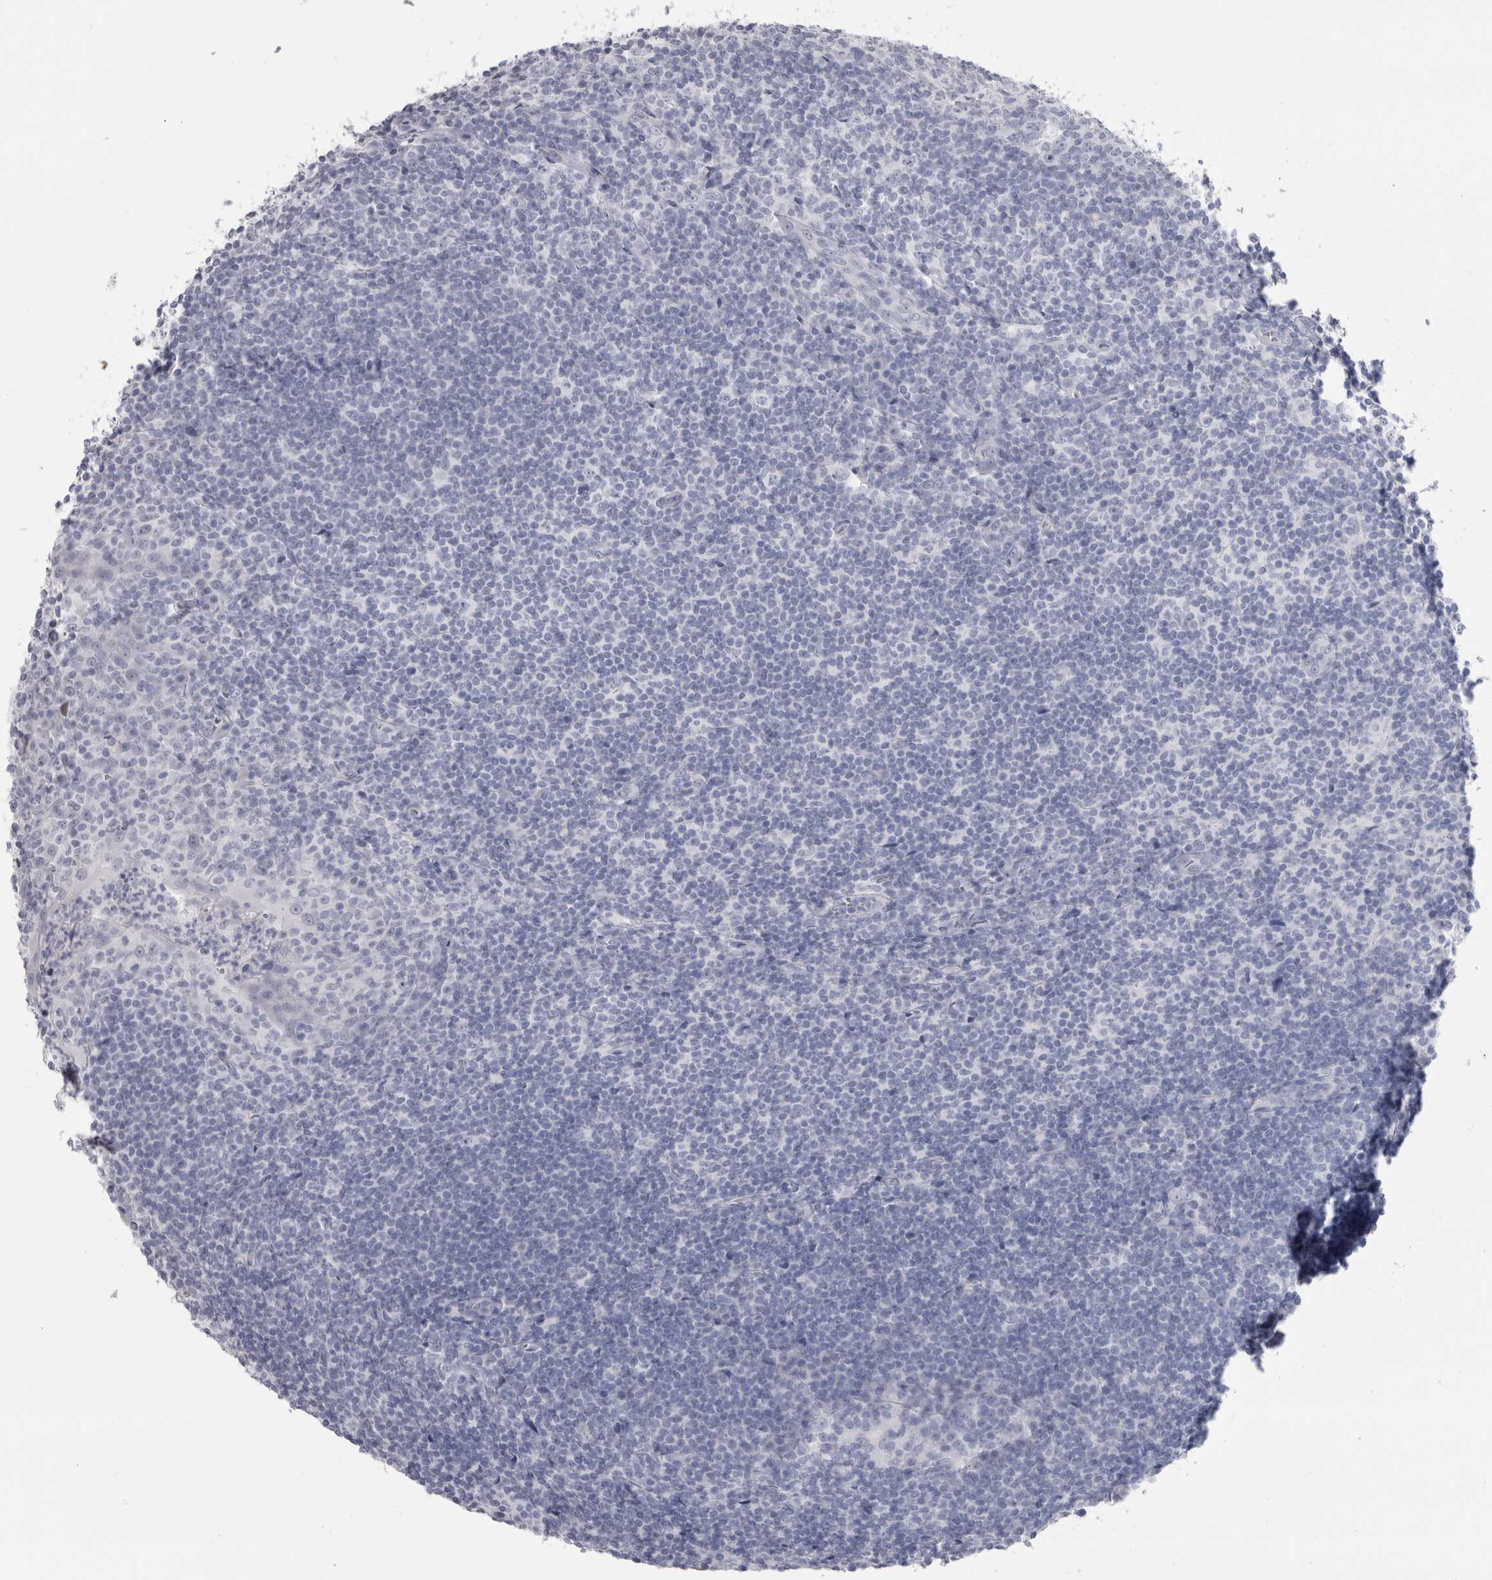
{"staining": {"intensity": "negative", "quantity": "none", "location": "none"}, "tissue": "tonsil", "cell_type": "Germinal center cells", "image_type": "normal", "snomed": [{"axis": "morphology", "description": "Normal tissue, NOS"}, {"axis": "topography", "description": "Tonsil"}], "caption": "Human tonsil stained for a protein using immunohistochemistry (IHC) reveals no positivity in germinal center cells.", "gene": "PTH", "patient": {"sex": "male", "age": 37}}